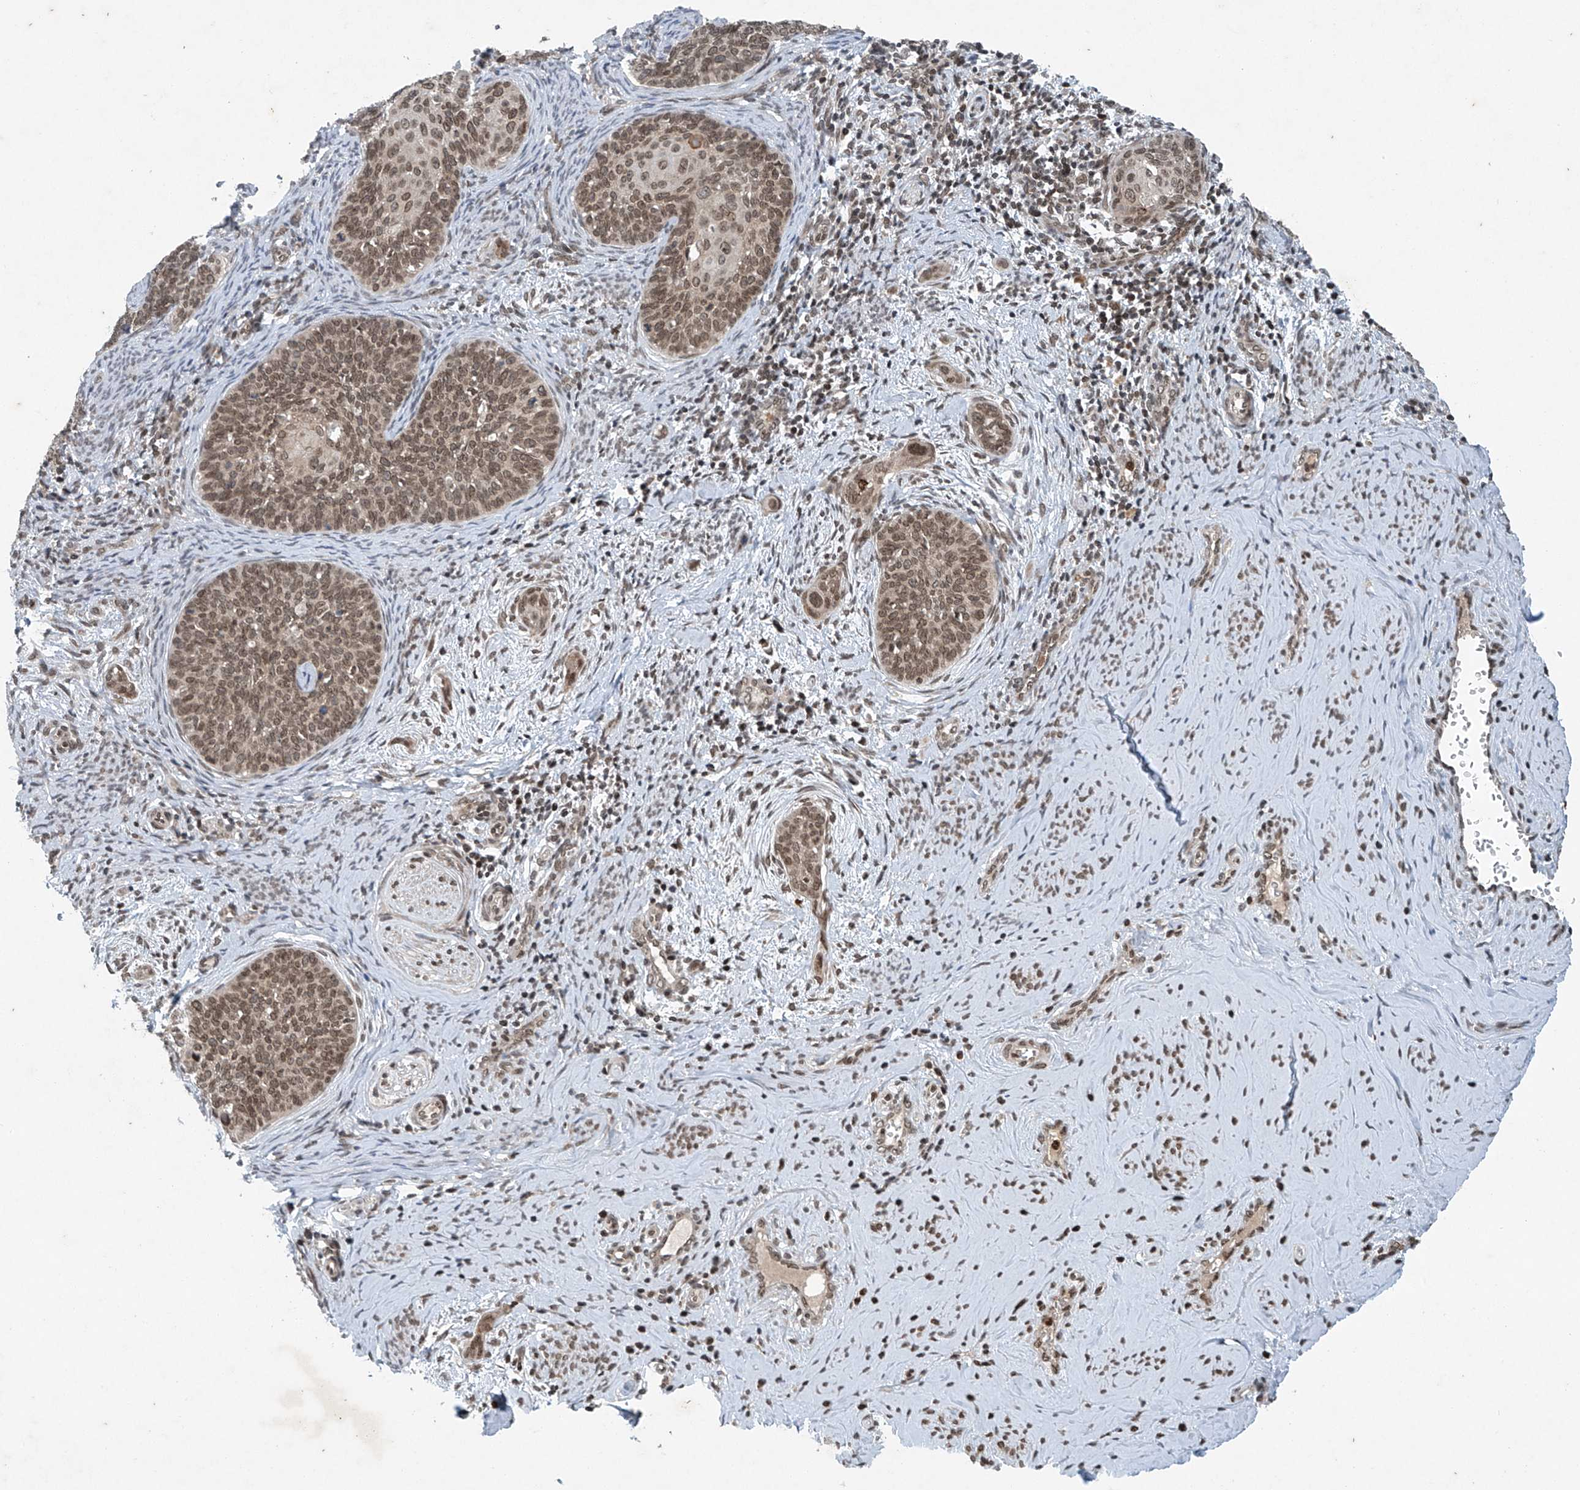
{"staining": {"intensity": "moderate", "quantity": ">75%", "location": "nuclear"}, "tissue": "cervical cancer", "cell_type": "Tumor cells", "image_type": "cancer", "snomed": [{"axis": "morphology", "description": "Squamous cell carcinoma, NOS"}, {"axis": "topography", "description": "Cervix"}], "caption": "Moderate nuclear positivity is present in about >75% of tumor cells in cervical cancer. (IHC, brightfield microscopy, high magnification).", "gene": "TAF8", "patient": {"sex": "female", "age": 33}}